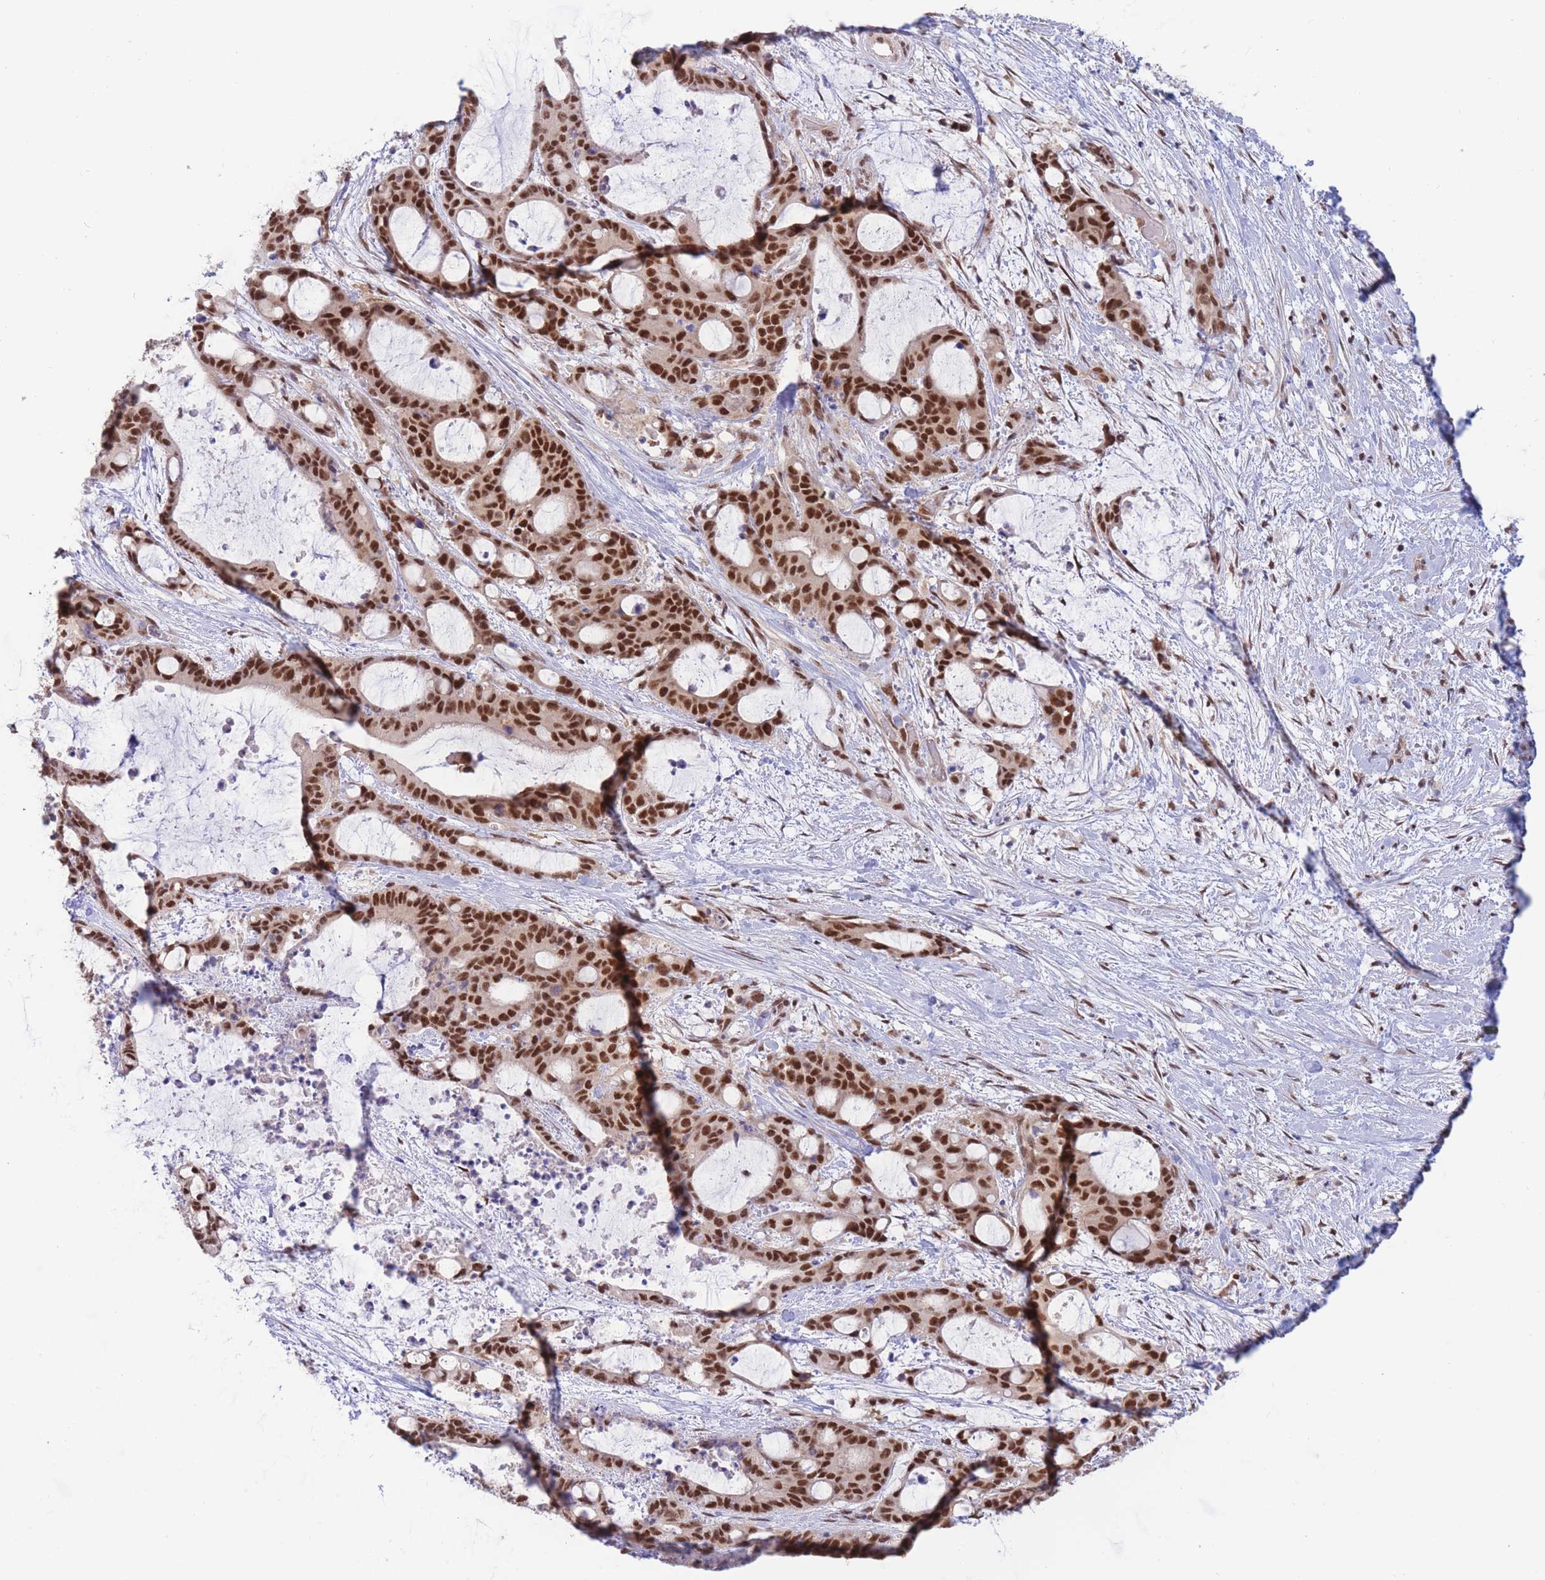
{"staining": {"intensity": "strong", "quantity": ">75%", "location": "nuclear"}, "tissue": "liver cancer", "cell_type": "Tumor cells", "image_type": "cancer", "snomed": [{"axis": "morphology", "description": "Normal tissue, NOS"}, {"axis": "morphology", "description": "Cholangiocarcinoma"}, {"axis": "topography", "description": "Liver"}, {"axis": "topography", "description": "Peripheral nerve tissue"}], "caption": "Liver cancer (cholangiocarcinoma) was stained to show a protein in brown. There is high levels of strong nuclear expression in about >75% of tumor cells.", "gene": "SMAD9", "patient": {"sex": "female", "age": 73}}